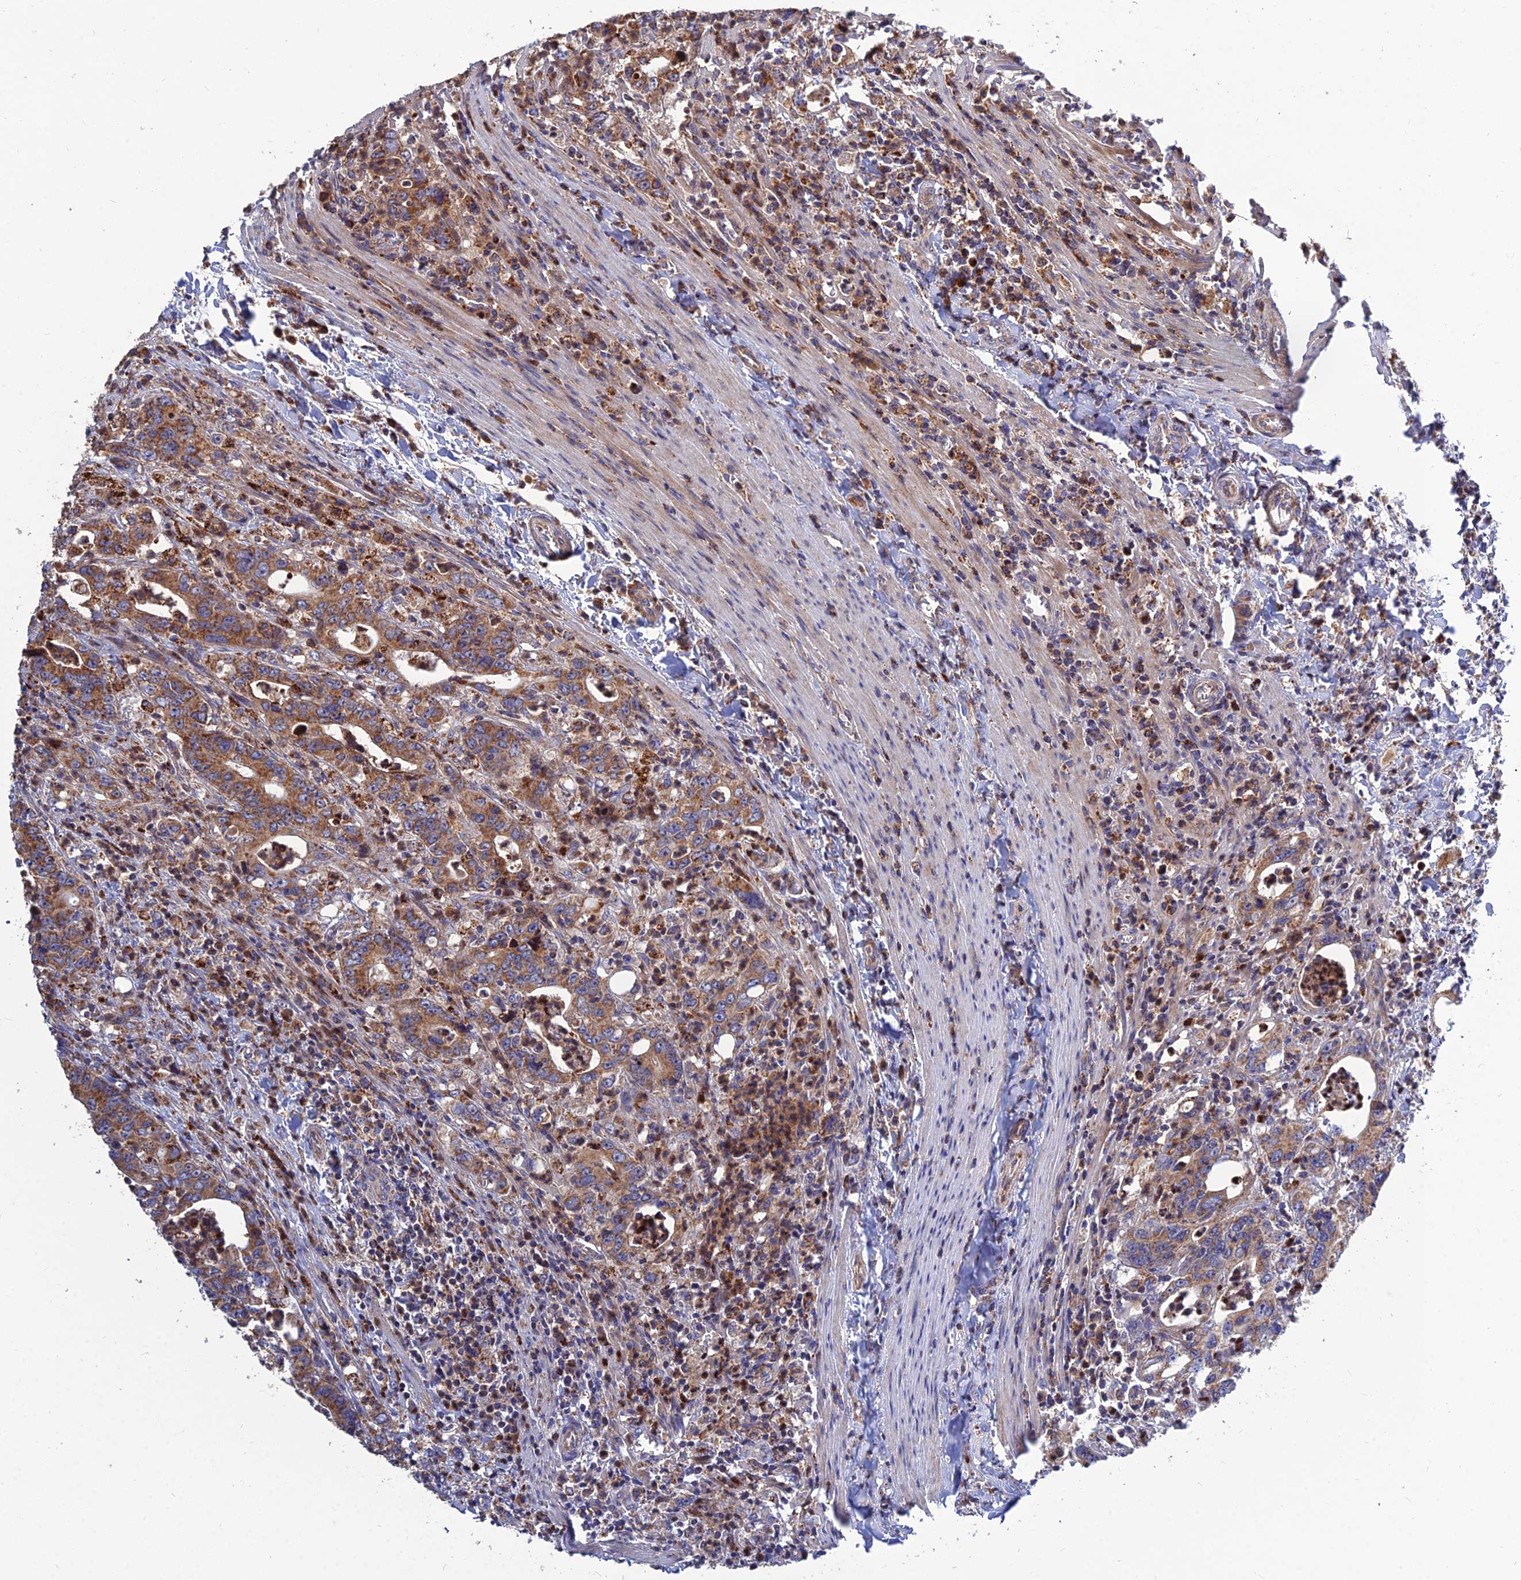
{"staining": {"intensity": "strong", "quantity": ">75%", "location": "cytoplasmic/membranous"}, "tissue": "colorectal cancer", "cell_type": "Tumor cells", "image_type": "cancer", "snomed": [{"axis": "morphology", "description": "Adenocarcinoma, NOS"}, {"axis": "topography", "description": "Colon"}], "caption": "Protein staining demonstrates strong cytoplasmic/membranous expression in approximately >75% of tumor cells in colorectal cancer.", "gene": "RIC8B", "patient": {"sex": "female", "age": 75}}